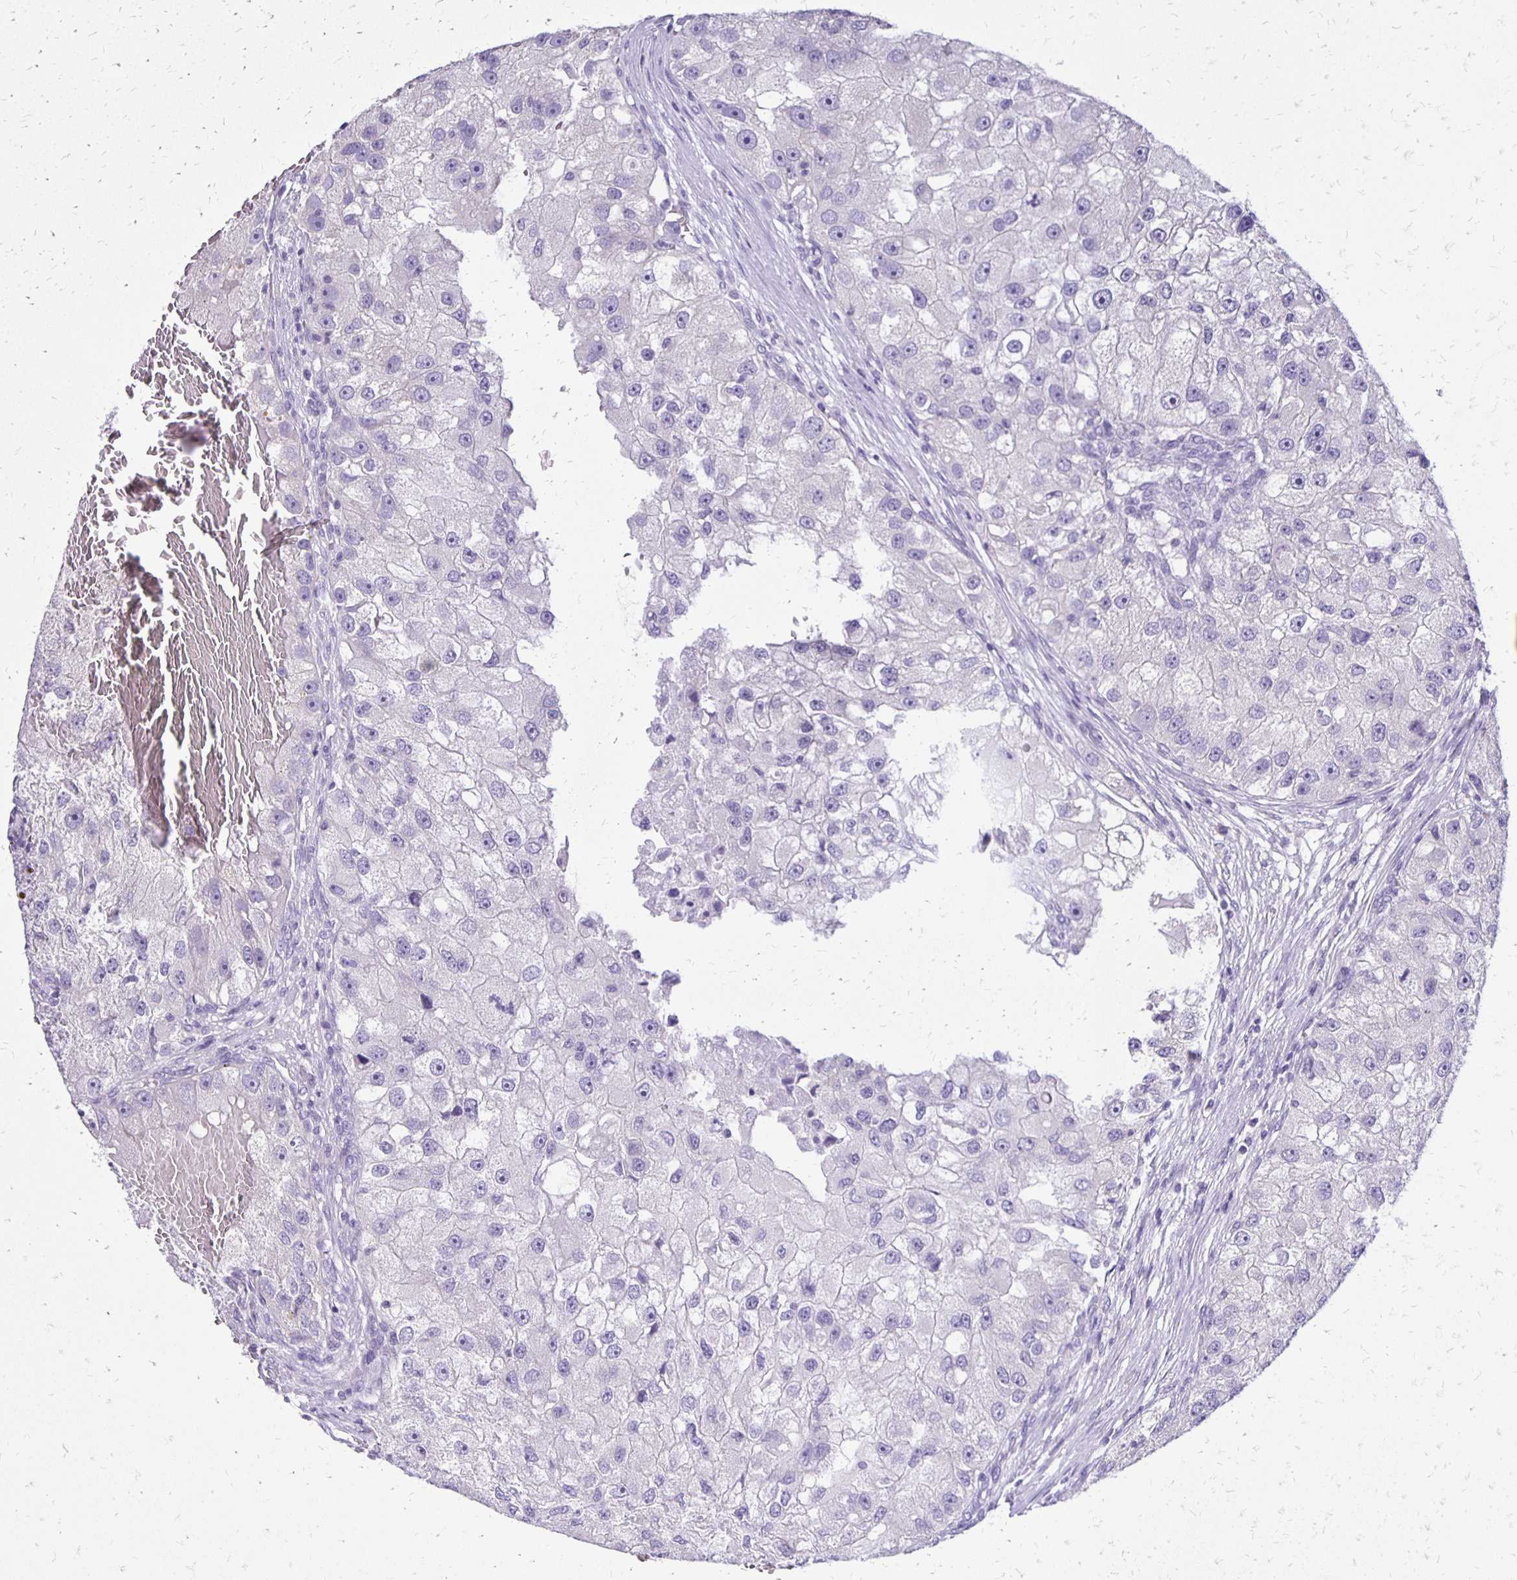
{"staining": {"intensity": "negative", "quantity": "none", "location": "none"}, "tissue": "renal cancer", "cell_type": "Tumor cells", "image_type": "cancer", "snomed": [{"axis": "morphology", "description": "Adenocarcinoma, NOS"}, {"axis": "topography", "description": "Kidney"}], "caption": "DAB immunohistochemical staining of human renal cancer (adenocarcinoma) demonstrates no significant staining in tumor cells. (DAB (3,3'-diaminobenzidine) IHC with hematoxylin counter stain).", "gene": "ANKRD45", "patient": {"sex": "male", "age": 63}}